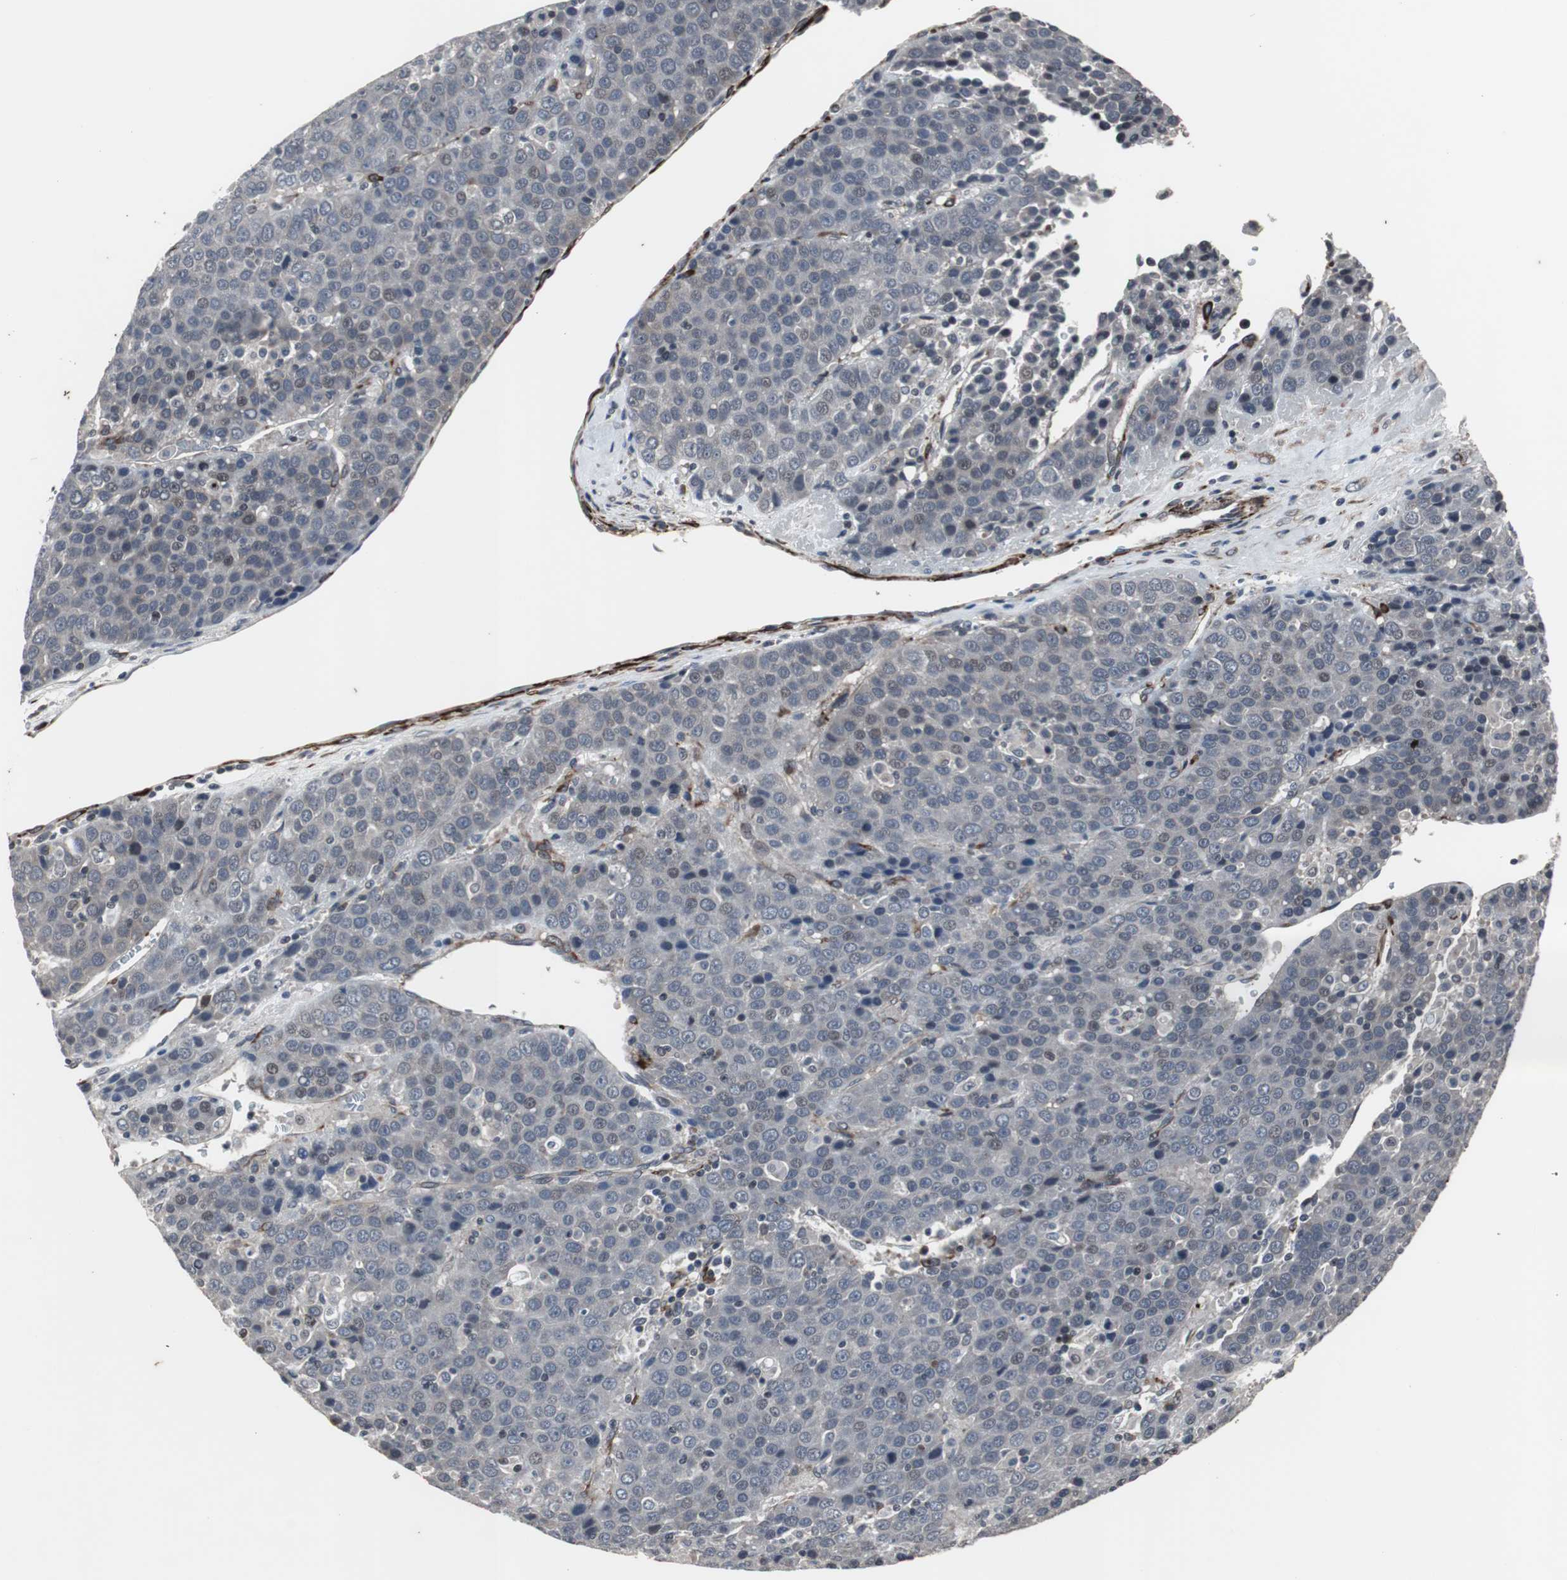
{"staining": {"intensity": "weak", "quantity": "<25%", "location": "nuclear"}, "tissue": "liver cancer", "cell_type": "Tumor cells", "image_type": "cancer", "snomed": [{"axis": "morphology", "description": "Carcinoma, Hepatocellular, NOS"}, {"axis": "topography", "description": "Liver"}], "caption": "Immunohistochemical staining of human liver hepatocellular carcinoma displays no significant staining in tumor cells.", "gene": "CRADD", "patient": {"sex": "female", "age": 53}}